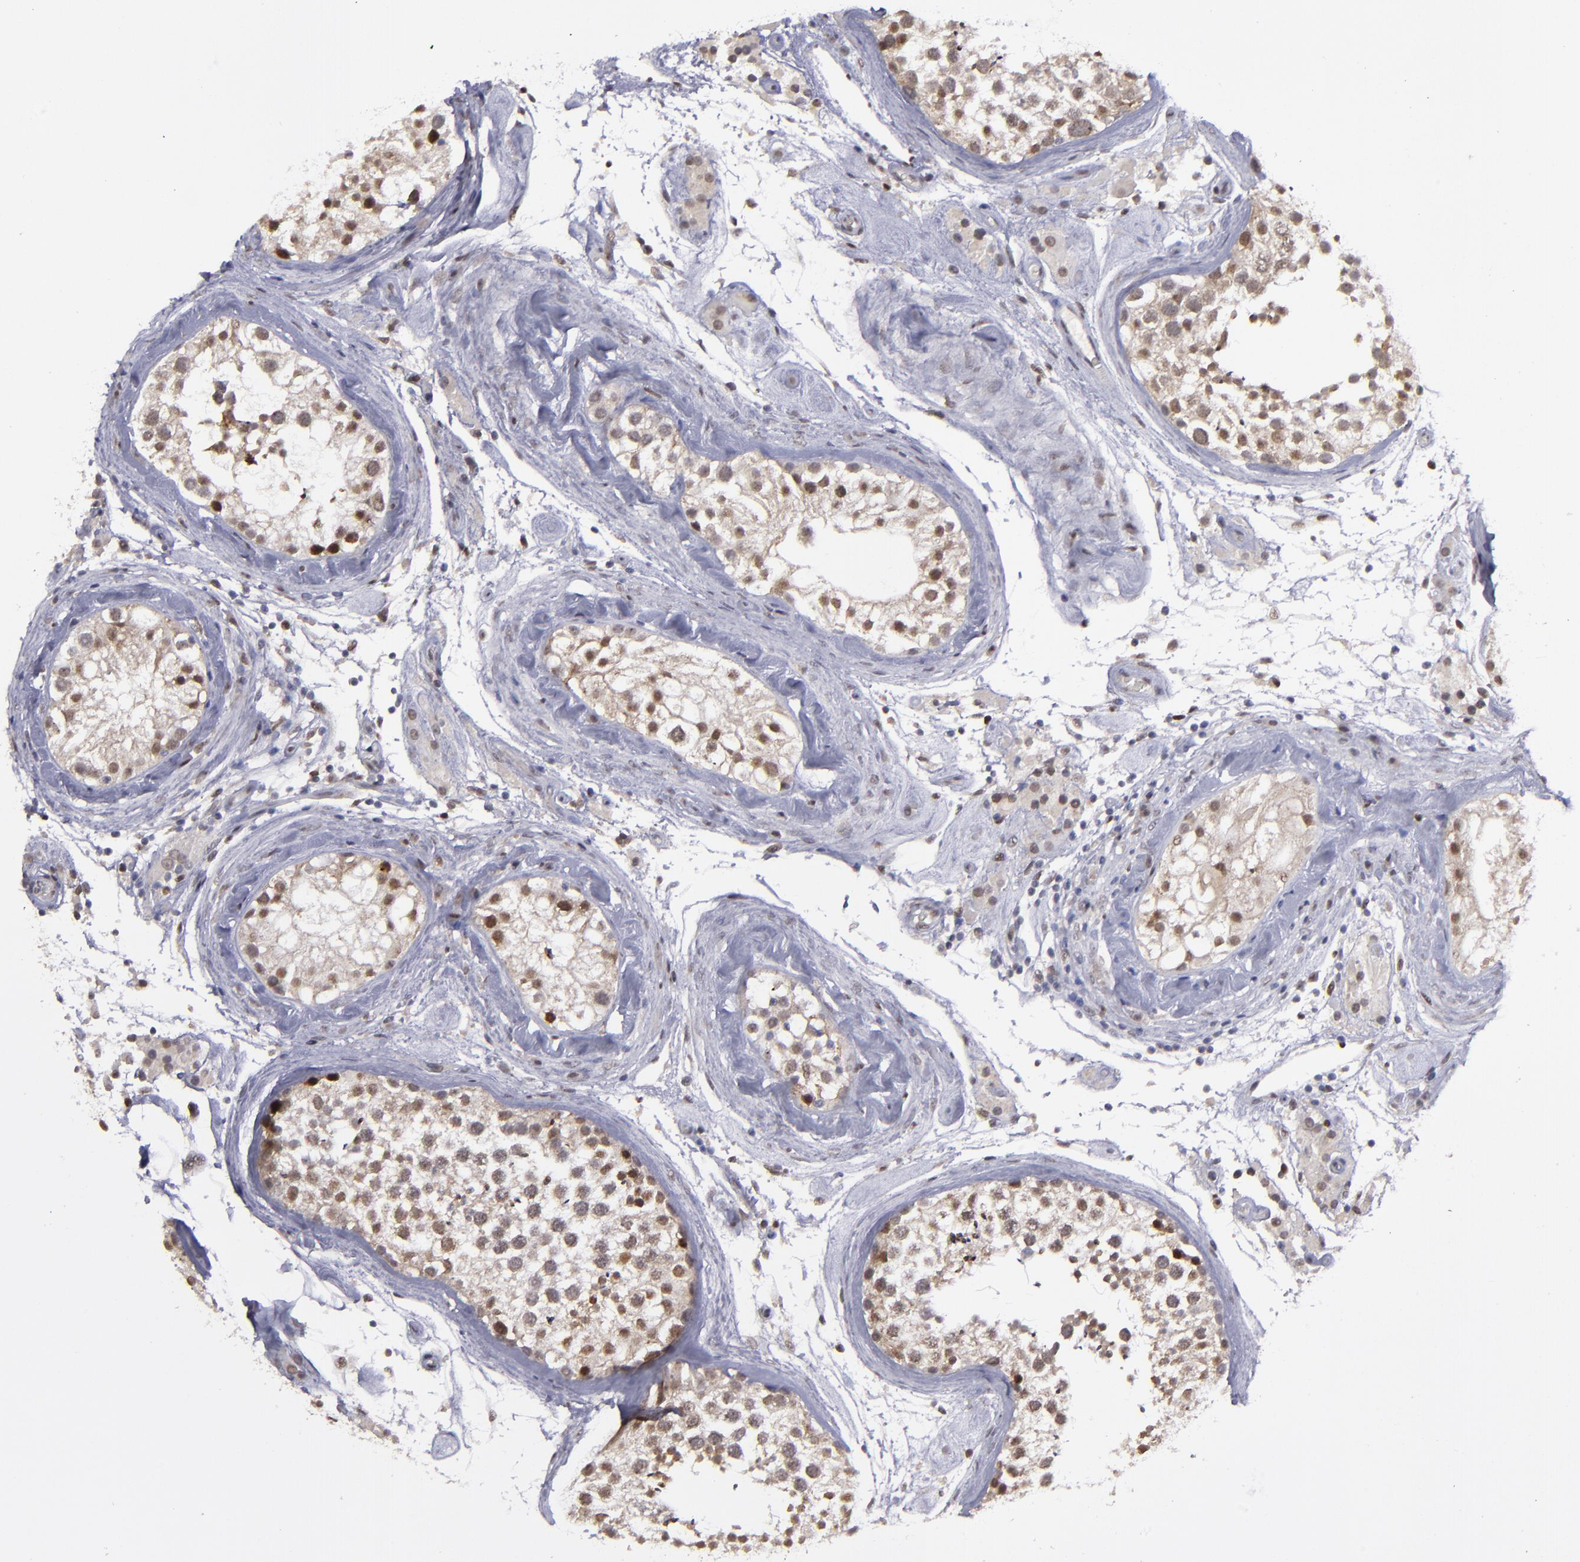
{"staining": {"intensity": "weak", "quantity": "25%-75%", "location": "cytoplasmic/membranous,nuclear"}, "tissue": "testis", "cell_type": "Cells in seminiferous ducts", "image_type": "normal", "snomed": [{"axis": "morphology", "description": "Normal tissue, NOS"}, {"axis": "topography", "description": "Testis"}], "caption": "A brown stain highlights weak cytoplasmic/membranous,nuclear positivity of a protein in cells in seminiferous ducts of benign testis.", "gene": "RREB1", "patient": {"sex": "male", "age": 46}}